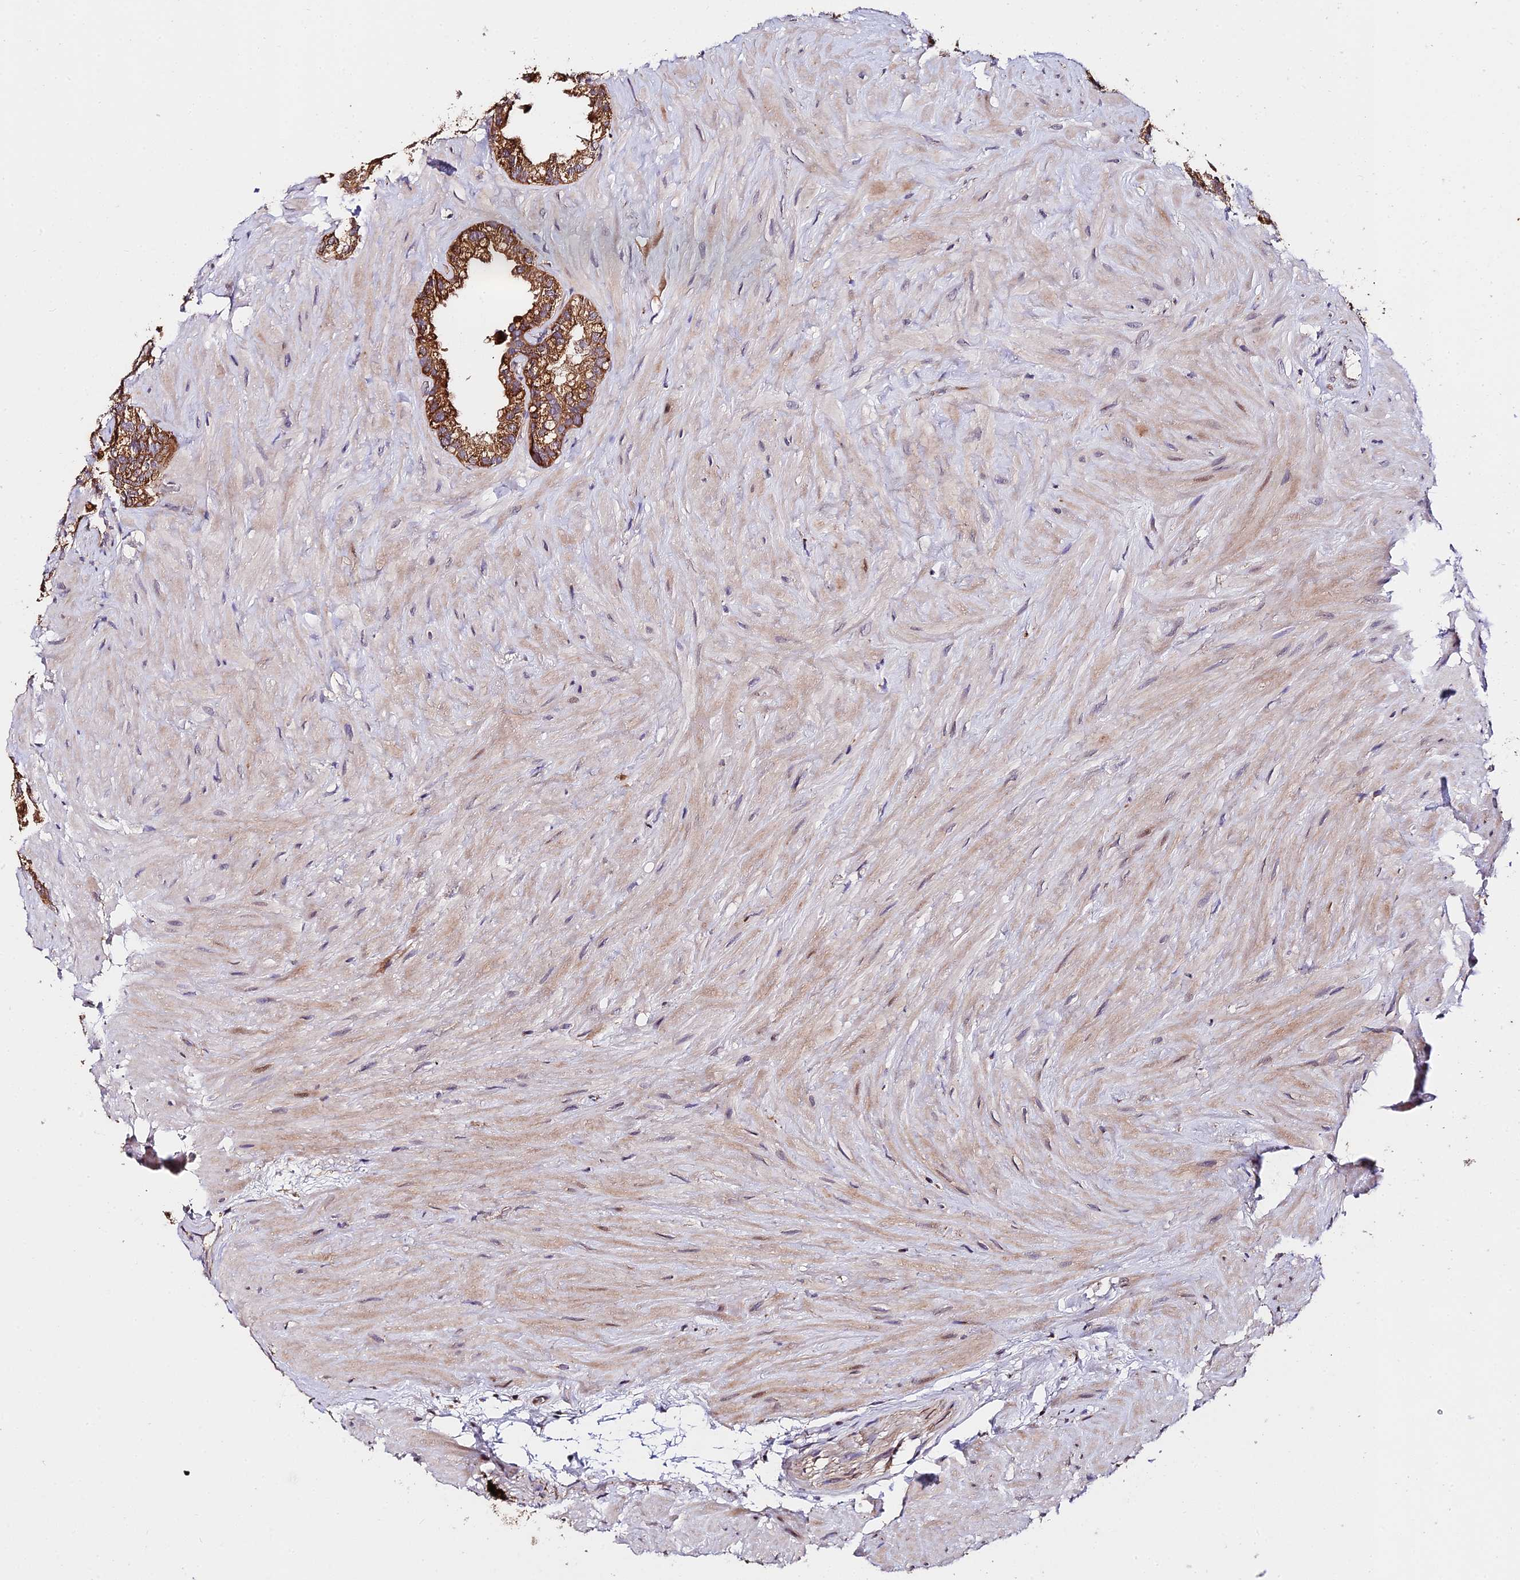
{"staining": {"intensity": "strong", "quantity": ">75%", "location": "cytoplasmic/membranous"}, "tissue": "seminal vesicle", "cell_type": "Glandular cells", "image_type": "normal", "snomed": [{"axis": "morphology", "description": "Normal tissue, NOS"}, {"axis": "topography", "description": "Prostate"}, {"axis": "topography", "description": "Seminal veicle"}], "caption": "Immunohistochemistry (IHC) of normal seminal vesicle shows high levels of strong cytoplasmic/membranous positivity in about >75% of glandular cells.", "gene": "C3orf20", "patient": {"sex": "male", "age": 68}}